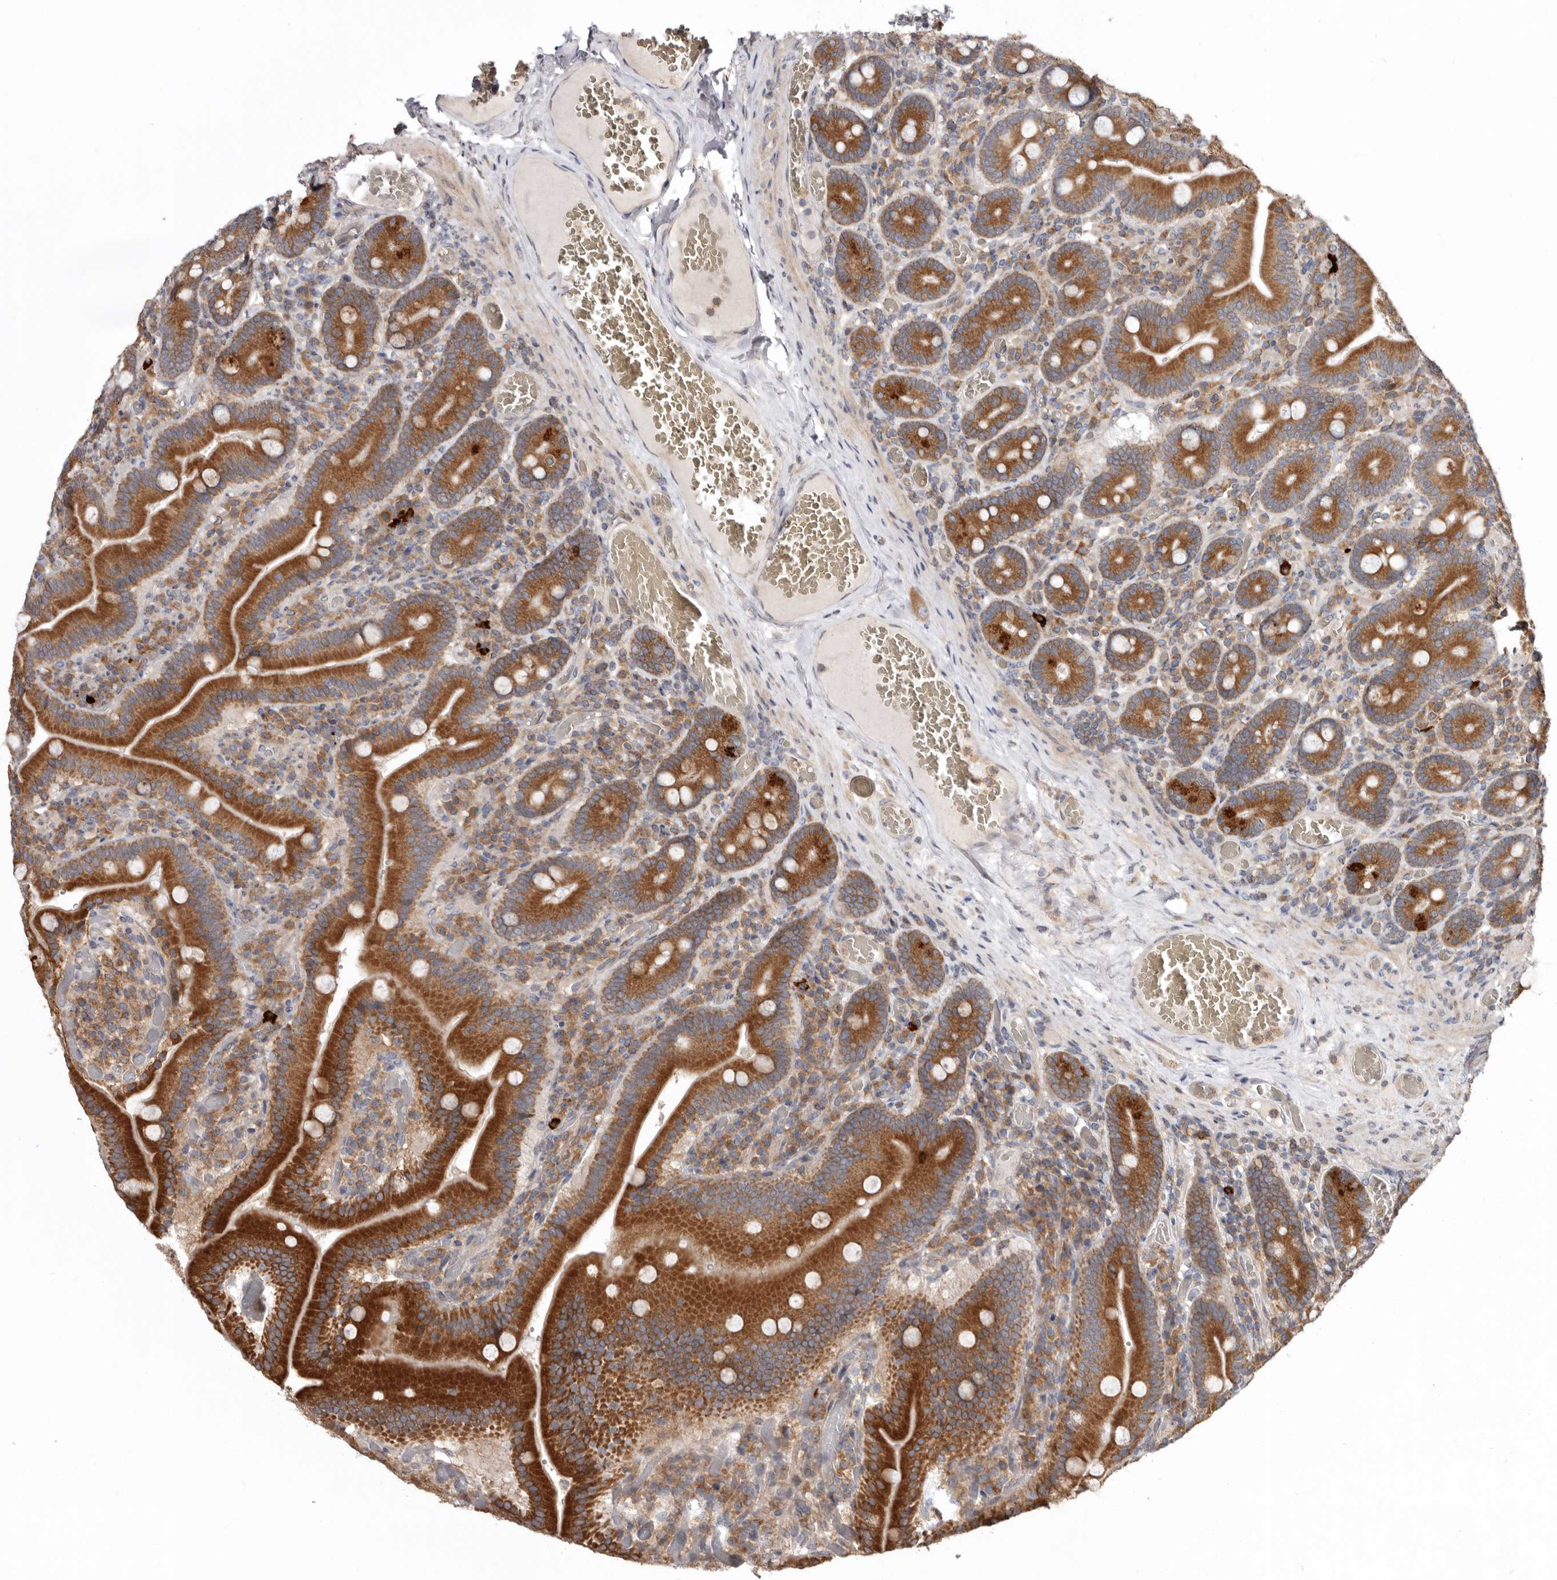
{"staining": {"intensity": "strong", "quantity": ">75%", "location": "cytoplasmic/membranous"}, "tissue": "duodenum", "cell_type": "Glandular cells", "image_type": "normal", "snomed": [{"axis": "morphology", "description": "Normal tissue, NOS"}, {"axis": "topography", "description": "Duodenum"}], "caption": "A high amount of strong cytoplasmic/membranous positivity is appreciated in about >75% of glandular cells in normal duodenum. (Stains: DAB in brown, nuclei in blue, Microscopy: brightfield microscopy at high magnification).", "gene": "TMUB1", "patient": {"sex": "female", "age": 62}}